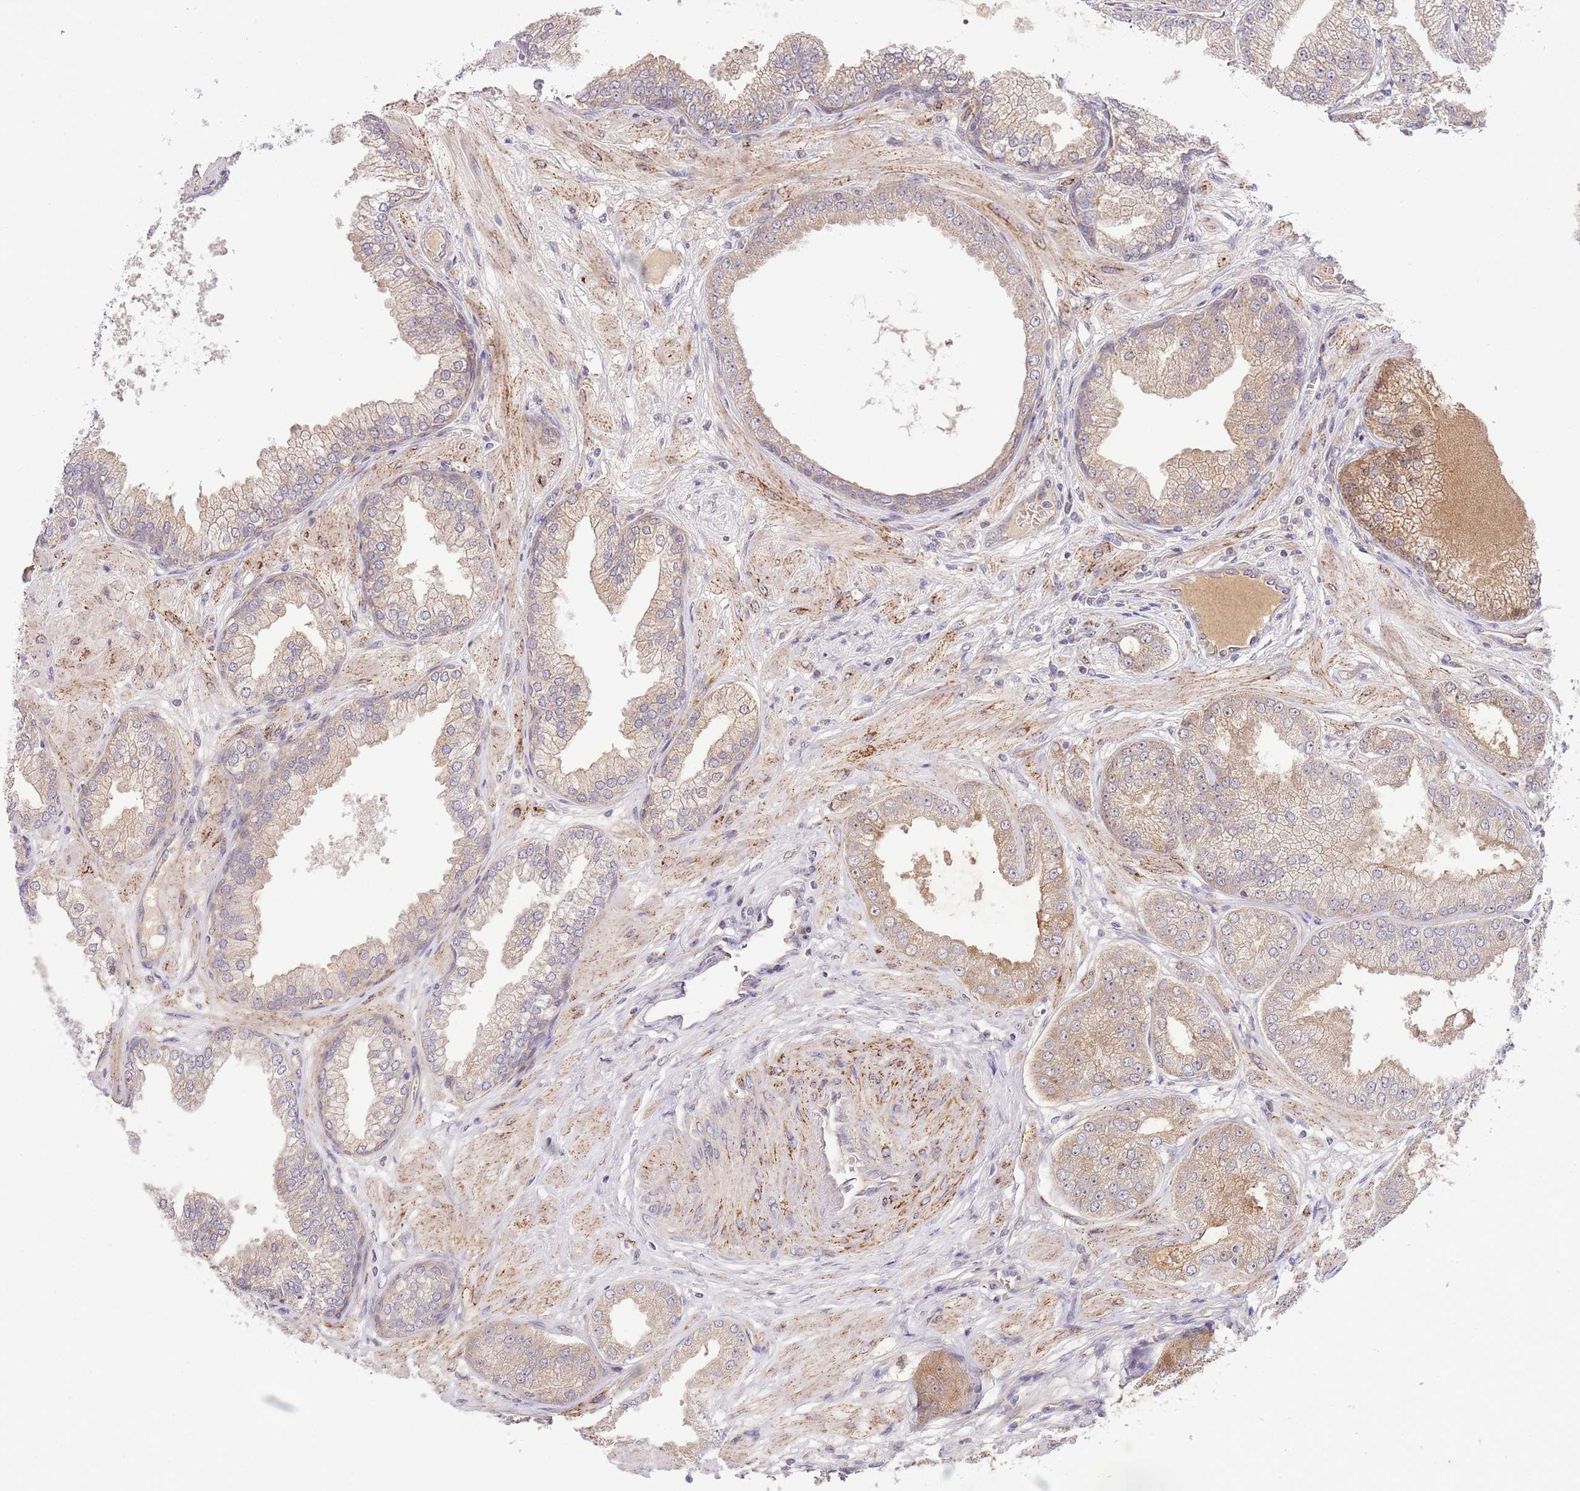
{"staining": {"intensity": "weak", "quantity": ">75%", "location": "cytoplasmic/membranous"}, "tissue": "prostate cancer", "cell_type": "Tumor cells", "image_type": "cancer", "snomed": [{"axis": "morphology", "description": "Adenocarcinoma, Low grade"}, {"axis": "topography", "description": "Prostate"}], "caption": "Immunohistochemical staining of human prostate low-grade adenocarcinoma reveals low levels of weak cytoplasmic/membranous positivity in approximately >75% of tumor cells.", "gene": "CHD1", "patient": {"sex": "male", "age": 55}}